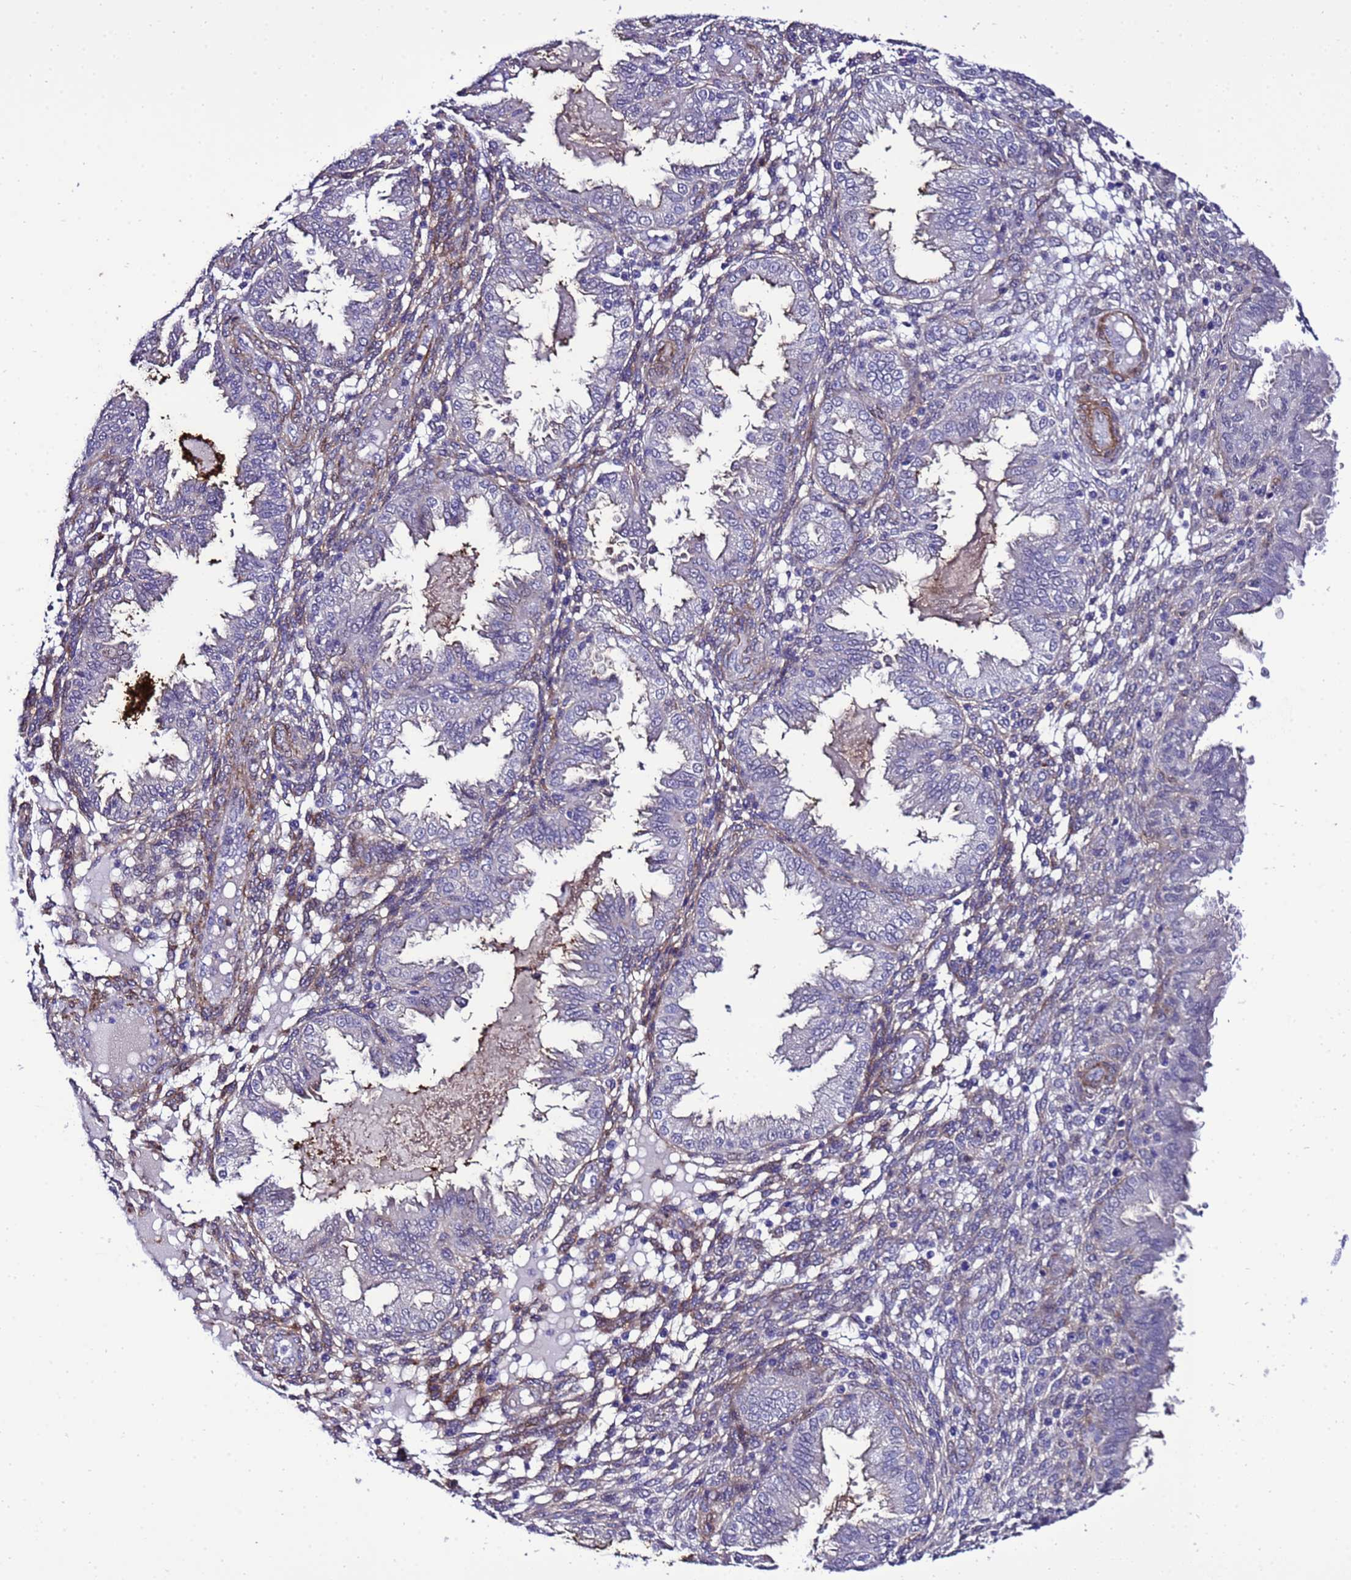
{"staining": {"intensity": "negative", "quantity": "none", "location": "none"}, "tissue": "endometrium", "cell_type": "Cells in endometrial stroma", "image_type": "normal", "snomed": [{"axis": "morphology", "description": "Normal tissue, NOS"}, {"axis": "topography", "description": "Endometrium"}], "caption": "Endometrium was stained to show a protein in brown. There is no significant positivity in cells in endometrial stroma. (DAB IHC visualized using brightfield microscopy, high magnification).", "gene": "GZF1", "patient": {"sex": "female", "age": 33}}